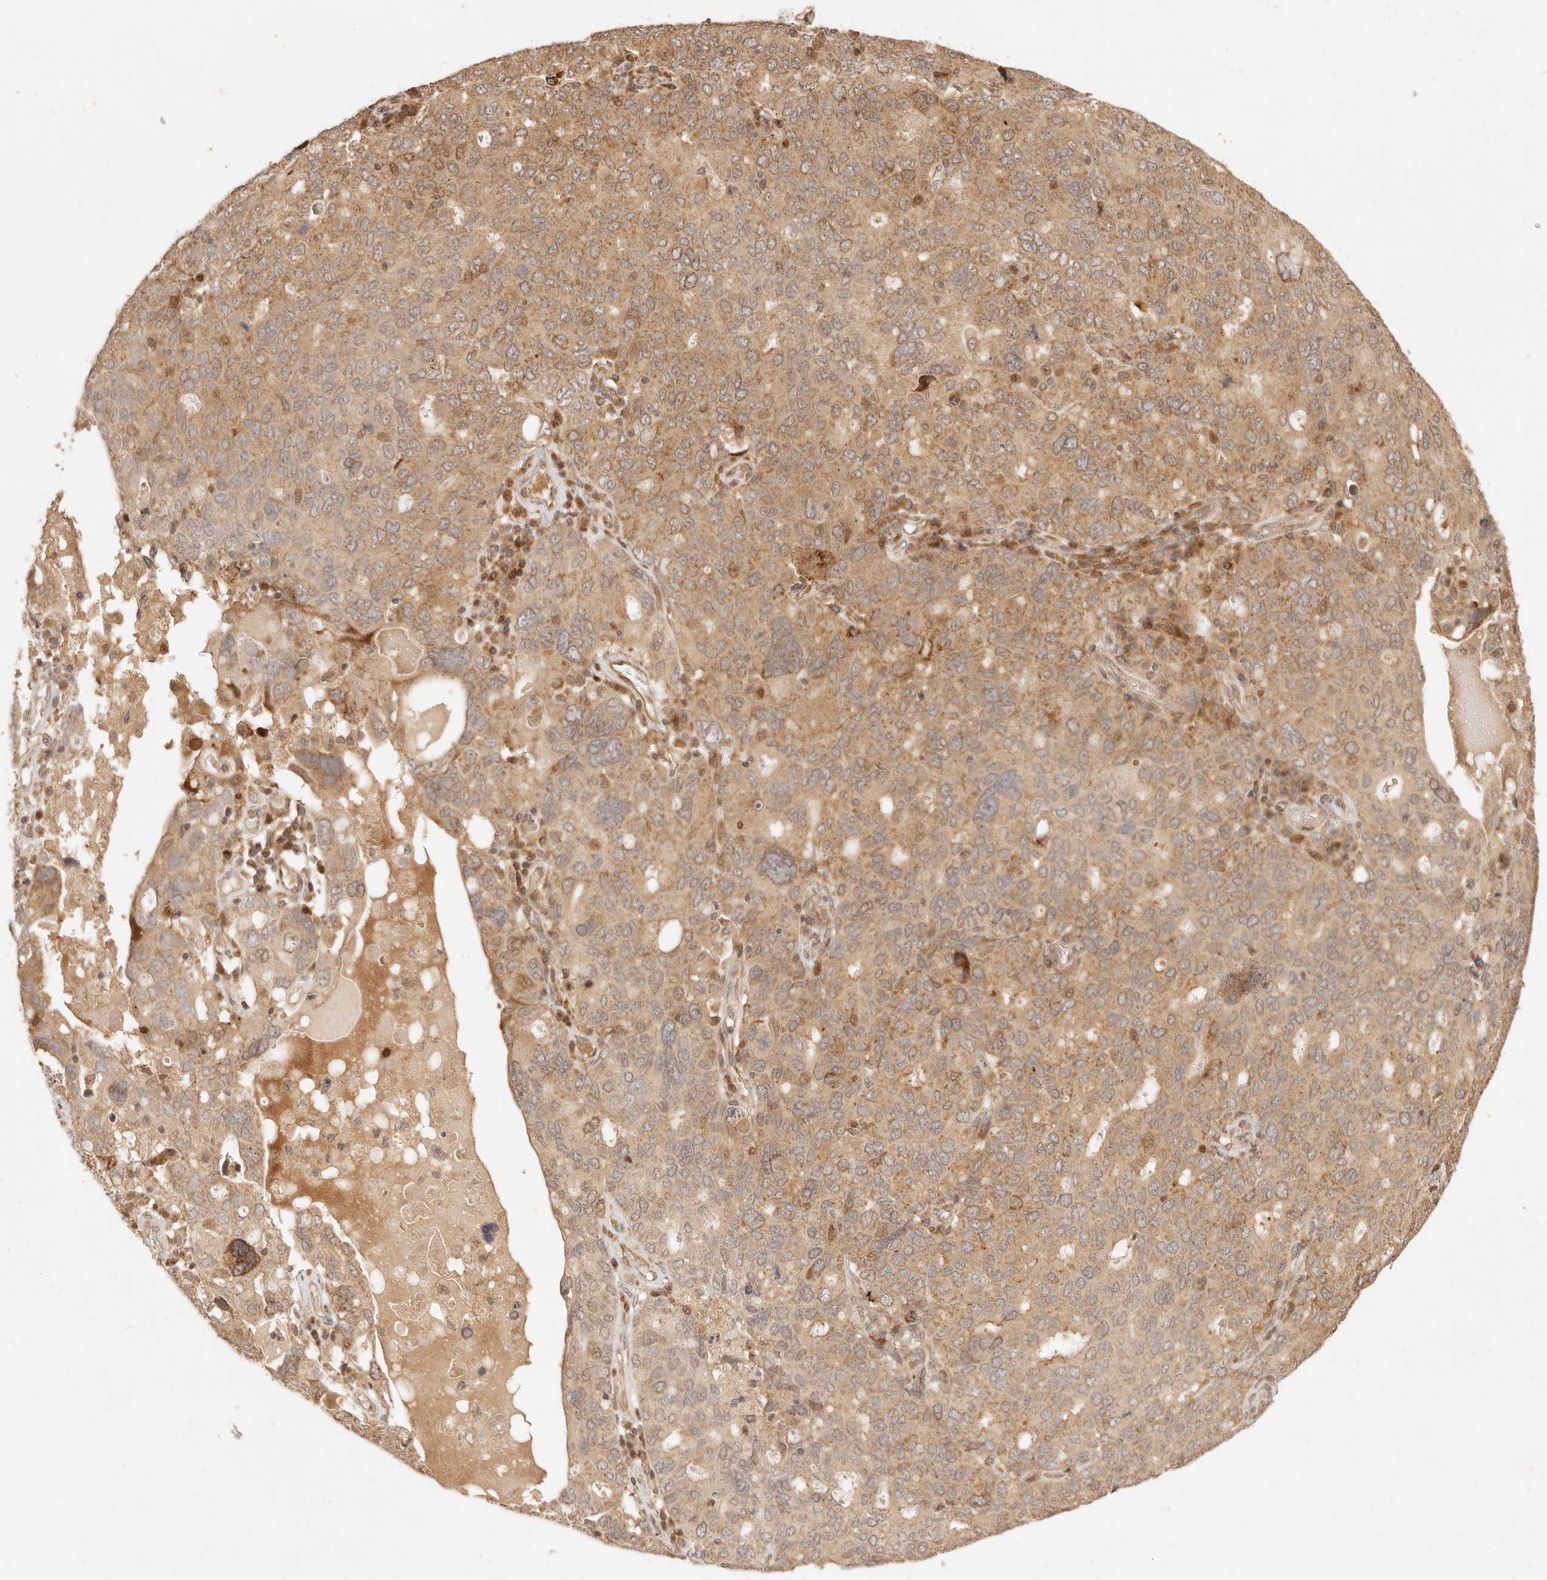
{"staining": {"intensity": "moderate", "quantity": ">75%", "location": "cytoplasmic/membranous"}, "tissue": "ovarian cancer", "cell_type": "Tumor cells", "image_type": "cancer", "snomed": [{"axis": "morphology", "description": "Carcinoma, endometroid"}, {"axis": "topography", "description": "Ovary"}], "caption": "Ovarian cancer stained for a protein (brown) displays moderate cytoplasmic/membranous positive staining in about >75% of tumor cells.", "gene": "TIMM17A", "patient": {"sex": "female", "age": 62}}